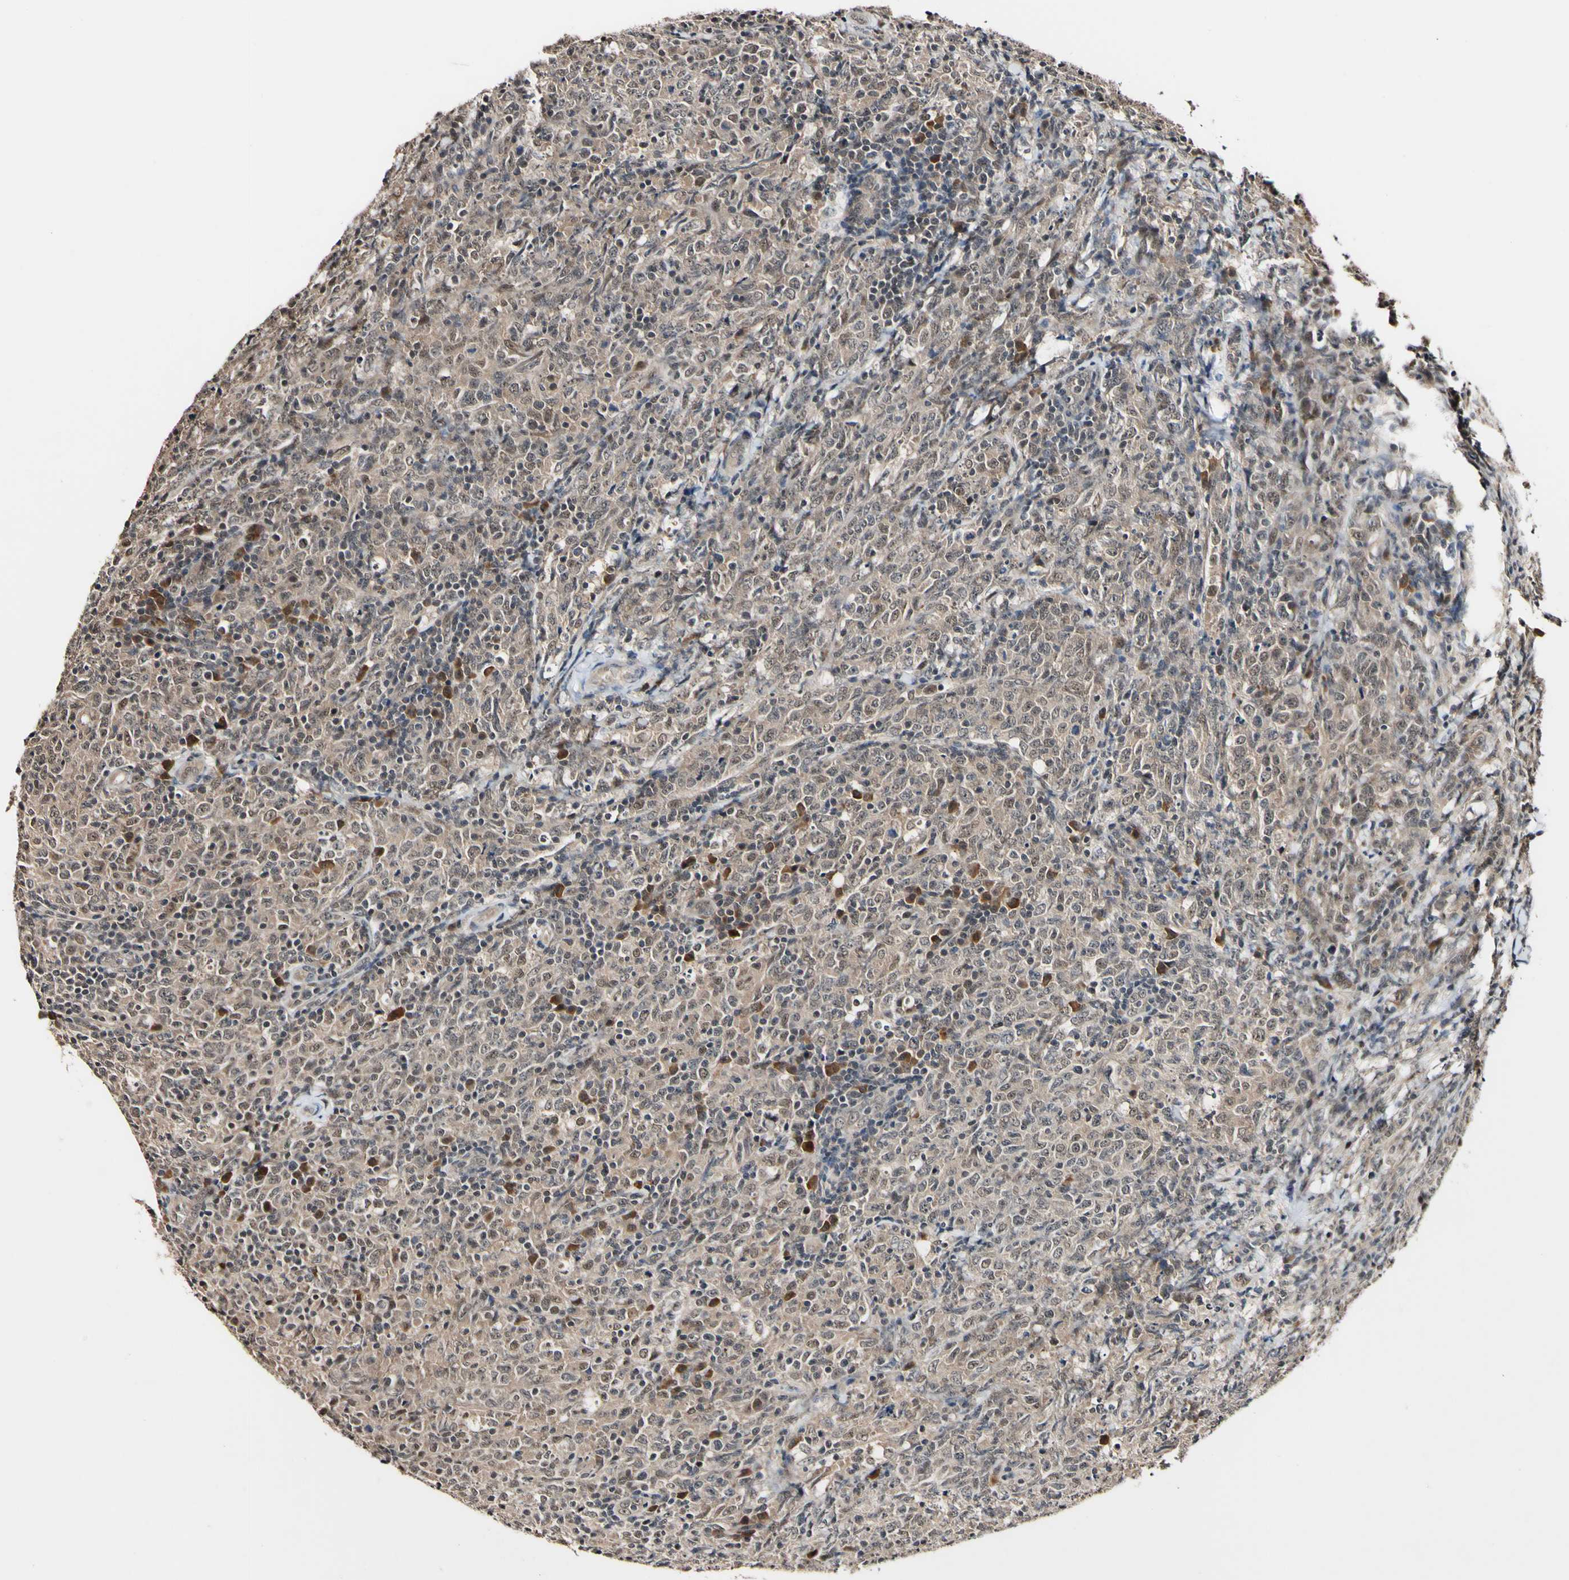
{"staining": {"intensity": "weak", "quantity": ">75%", "location": "cytoplasmic/membranous,nuclear"}, "tissue": "lymphoma", "cell_type": "Tumor cells", "image_type": "cancer", "snomed": [{"axis": "morphology", "description": "Malignant lymphoma, non-Hodgkin's type, High grade"}, {"axis": "topography", "description": "Tonsil"}], "caption": "Approximately >75% of tumor cells in lymphoma reveal weak cytoplasmic/membranous and nuclear protein positivity as visualized by brown immunohistochemical staining.", "gene": "PSMD10", "patient": {"sex": "female", "age": 36}}